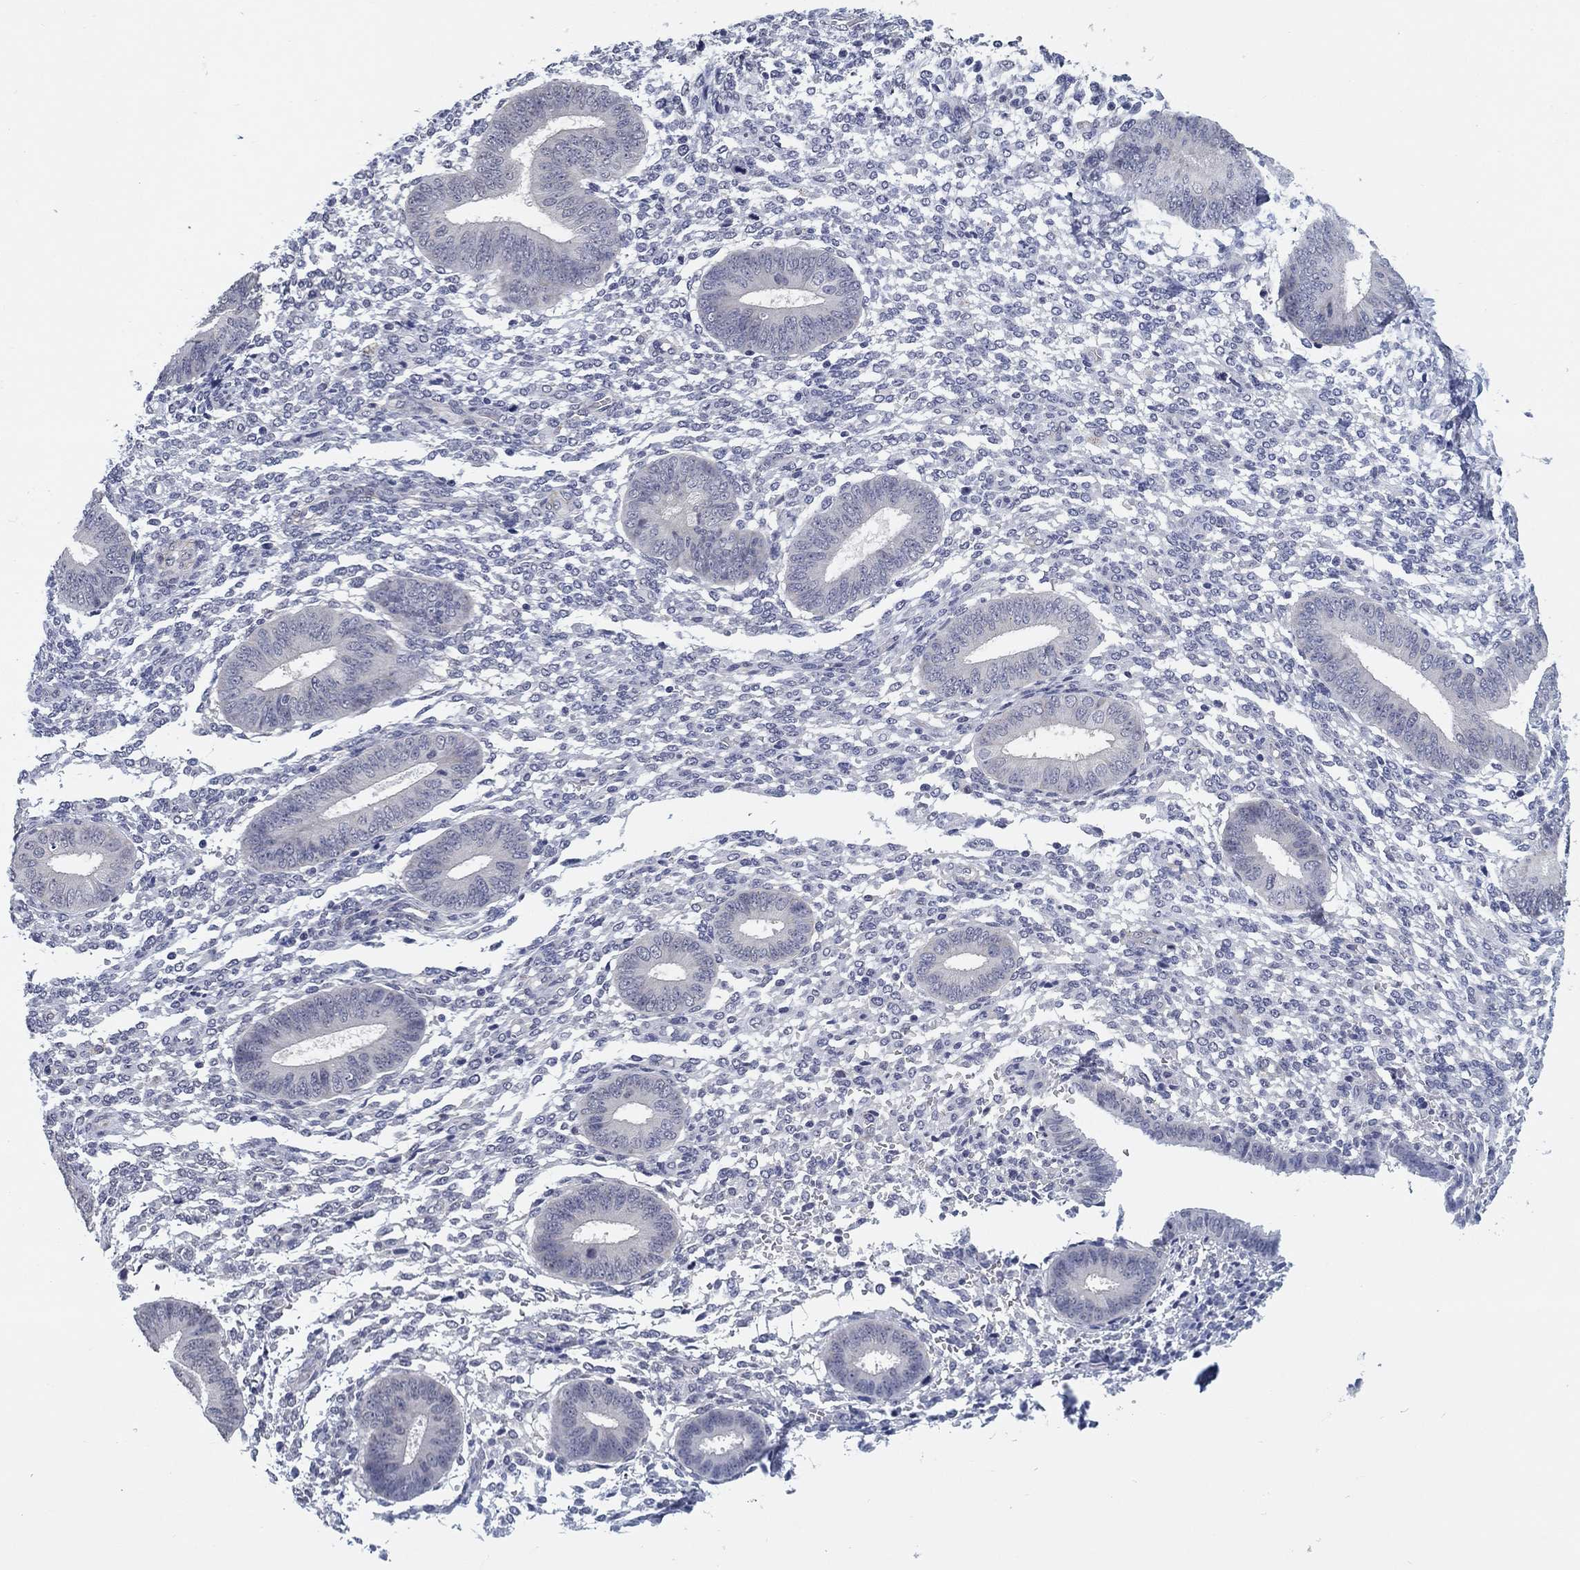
{"staining": {"intensity": "negative", "quantity": "none", "location": "none"}, "tissue": "endometrium", "cell_type": "Cells in endometrial stroma", "image_type": "normal", "snomed": [{"axis": "morphology", "description": "Normal tissue, NOS"}, {"axis": "topography", "description": "Endometrium"}], "caption": "An immunohistochemistry (IHC) photomicrograph of benign endometrium is shown. There is no staining in cells in endometrial stroma of endometrium. (DAB immunohistochemistry (IHC), high magnification).", "gene": "OTUB2", "patient": {"sex": "female", "age": 47}}